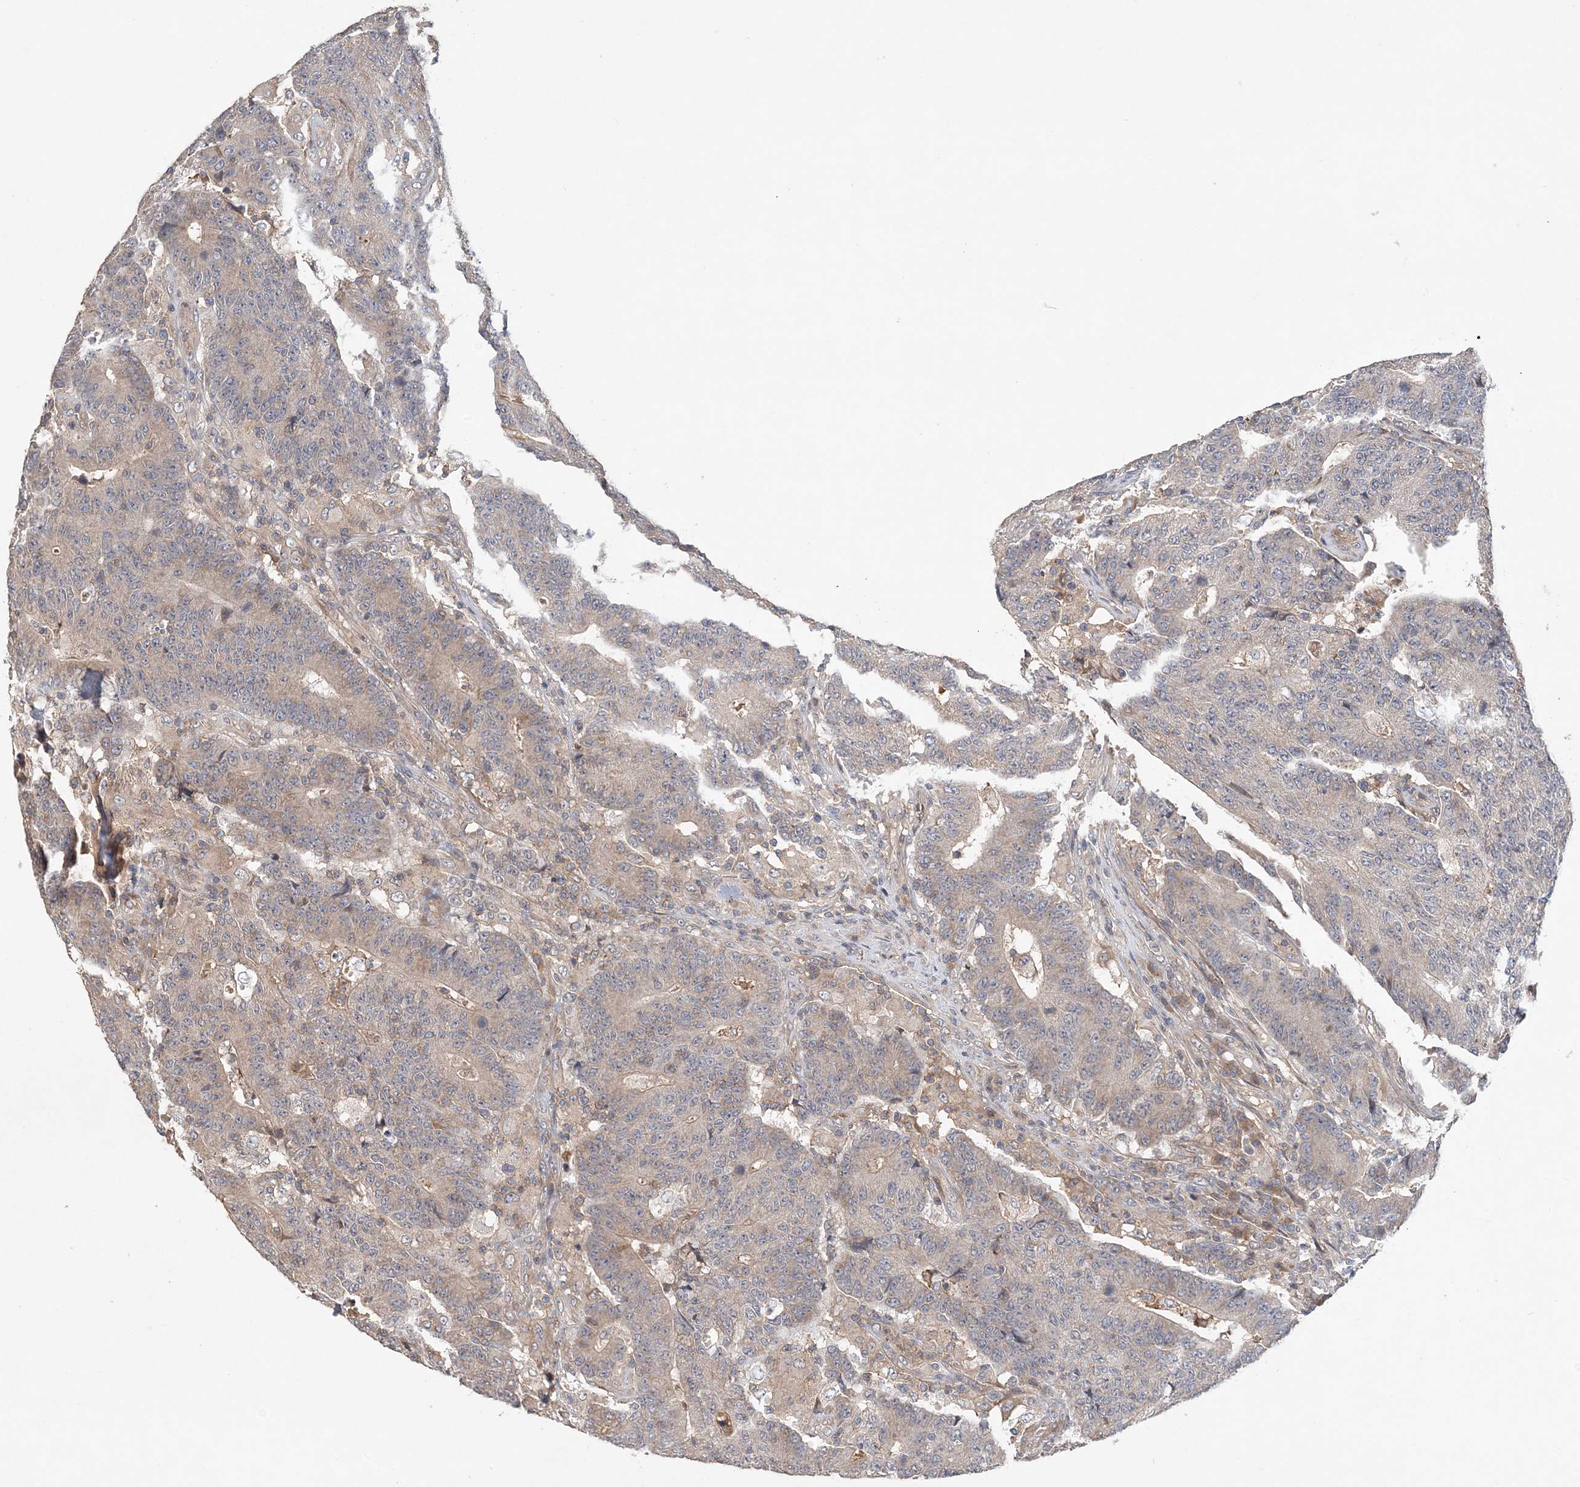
{"staining": {"intensity": "negative", "quantity": "none", "location": "none"}, "tissue": "colorectal cancer", "cell_type": "Tumor cells", "image_type": "cancer", "snomed": [{"axis": "morphology", "description": "Normal tissue, NOS"}, {"axis": "morphology", "description": "Adenocarcinoma, NOS"}, {"axis": "topography", "description": "Colon"}], "caption": "Adenocarcinoma (colorectal) was stained to show a protein in brown. There is no significant expression in tumor cells.", "gene": "SYCP3", "patient": {"sex": "female", "age": 75}}